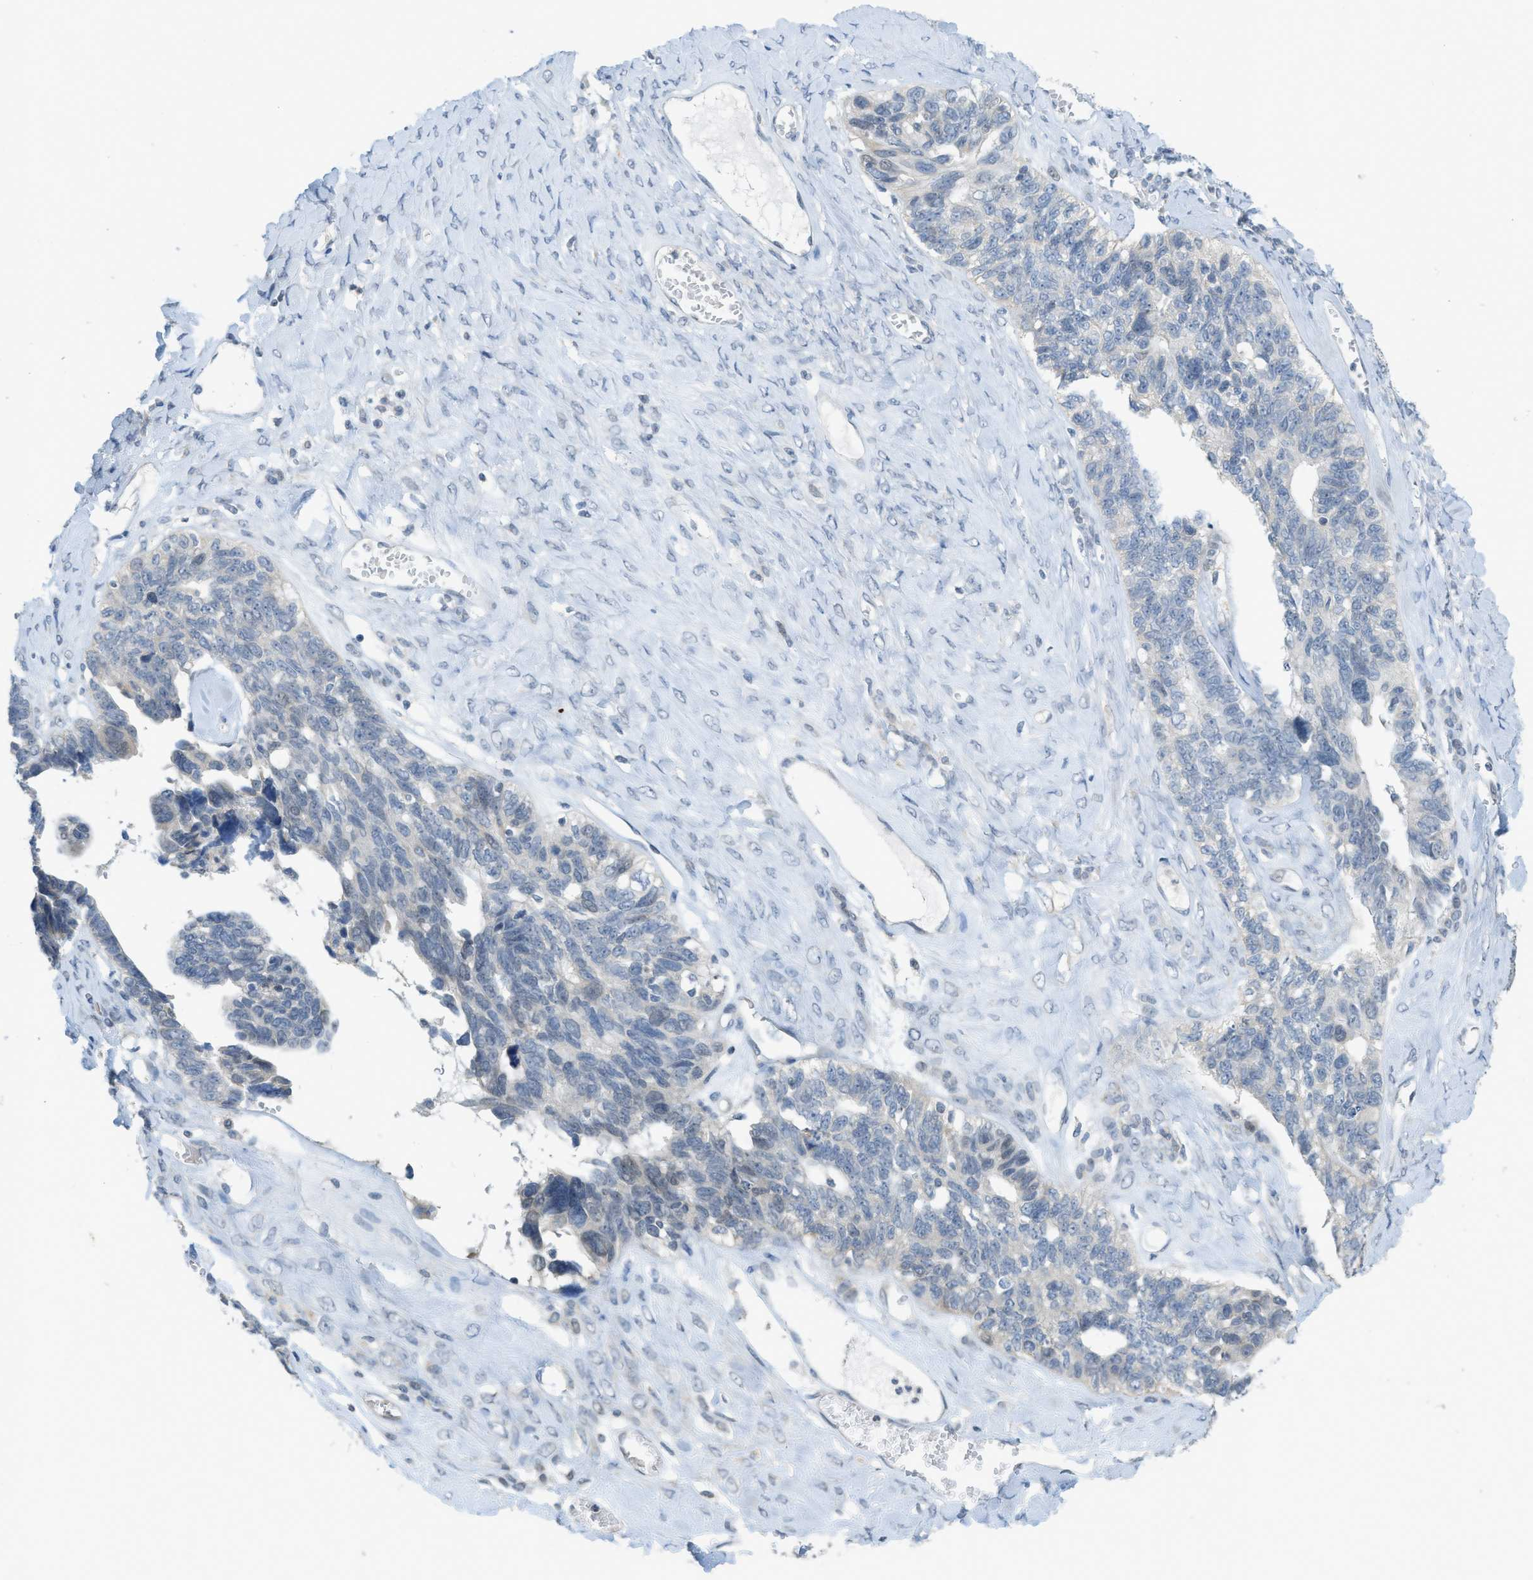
{"staining": {"intensity": "negative", "quantity": "none", "location": "none"}, "tissue": "ovarian cancer", "cell_type": "Tumor cells", "image_type": "cancer", "snomed": [{"axis": "morphology", "description": "Cystadenocarcinoma, serous, NOS"}, {"axis": "topography", "description": "Ovary"}], "caption": "This image is of ovarian cancer stained with immunohistochemistry (IHC) to label a protein in brown with the nuclei are counter-stained blue. There is no staining in tumor cells. The staining is performed using DAB (3,3'-diaminobenzidine) brown chromogen with nuclei counter-stained in using hematoxylin.", "gene": "TXNDC2", "patient": {"sex": "female", "age": 79}}